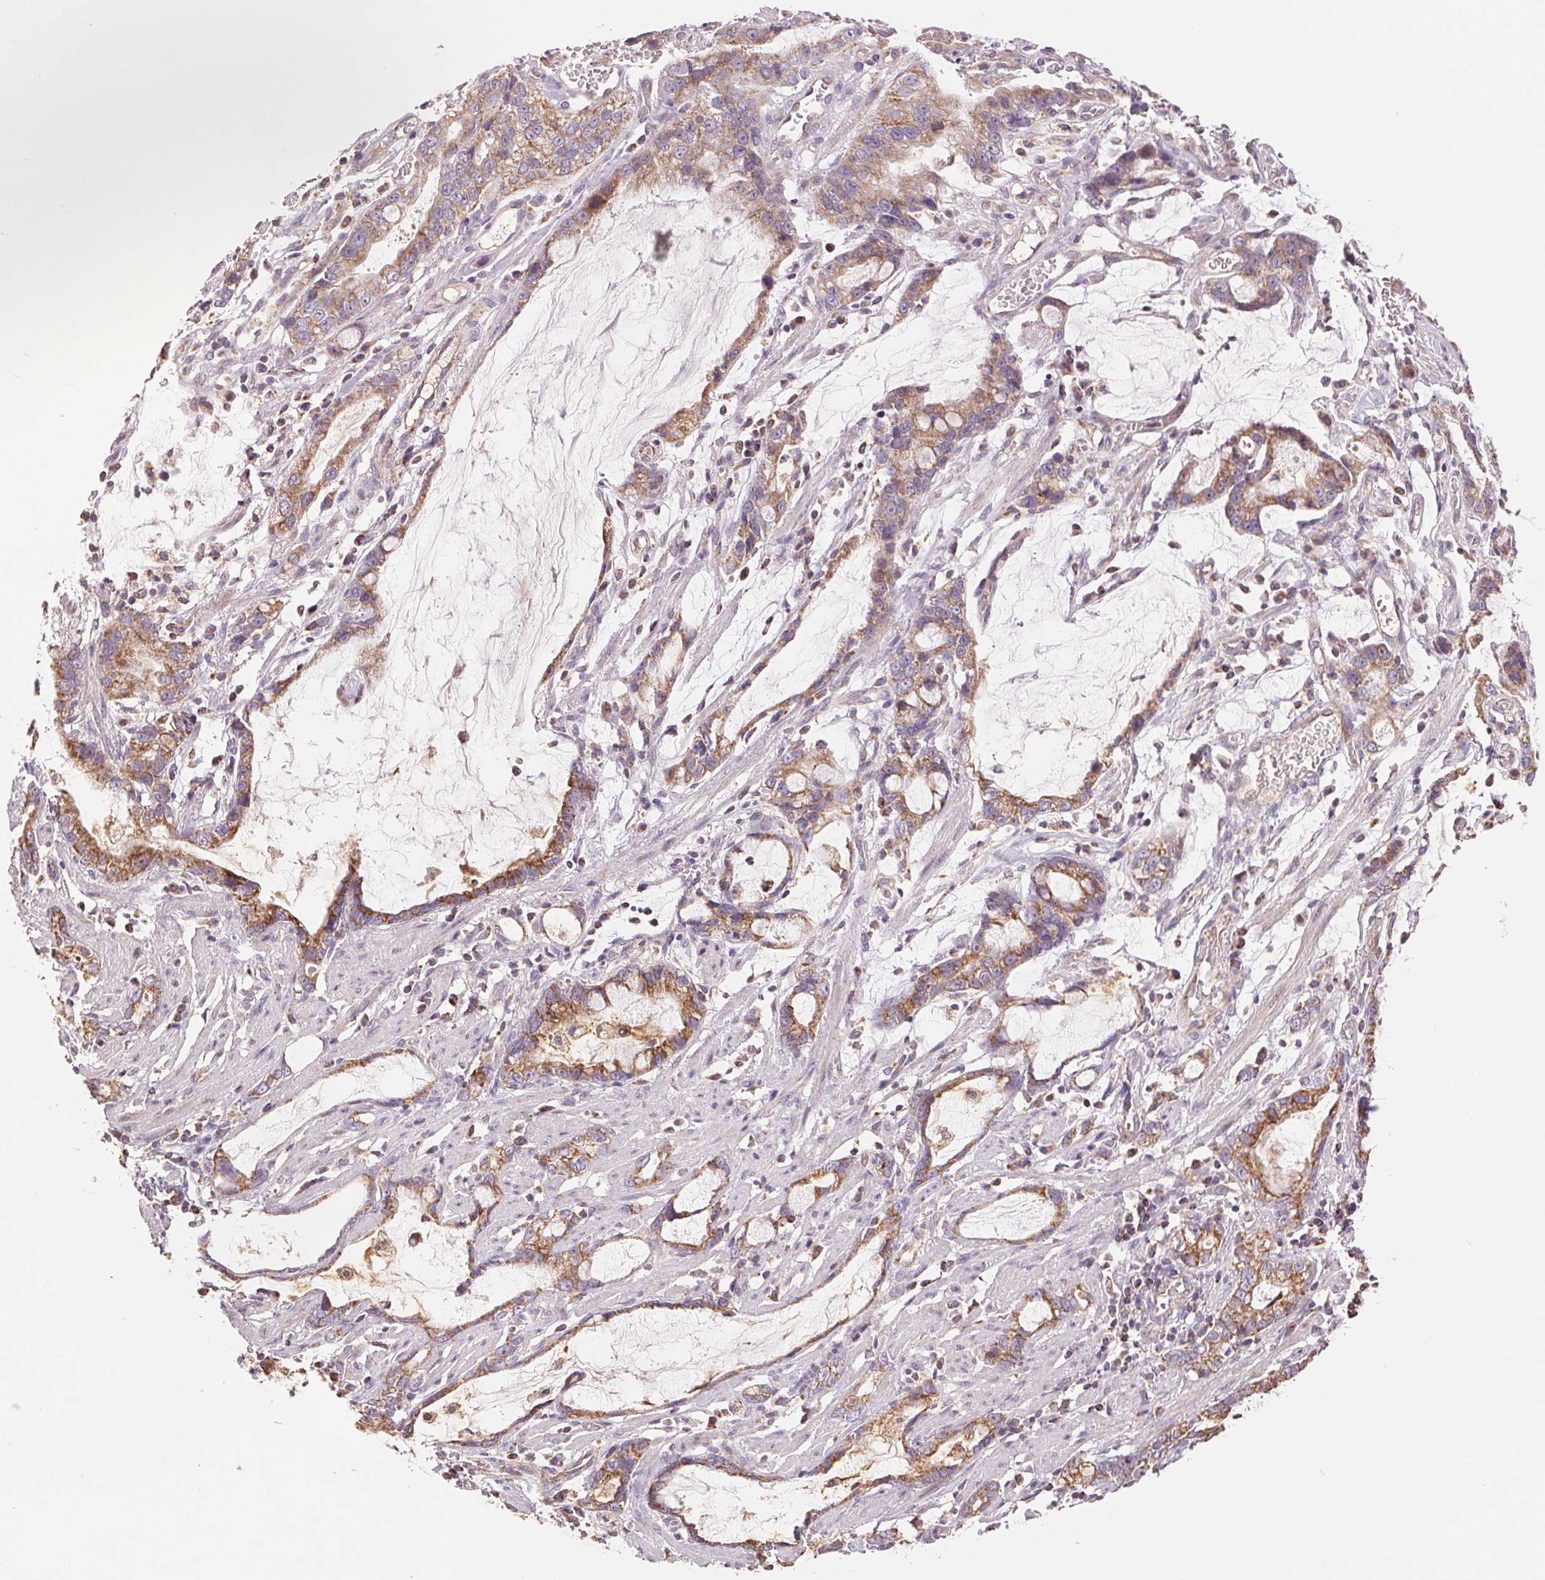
{"staining": {"intensity": "moderate", "quantity": ">75%", "location": "cytoplasmic/membranous"}, "tissue": "stomach cancer", "cell_type": "Tumor cells", "image_type": "cancer", "snomed": [{"axis": "morphology", "description": "Adenocarcinoma, NOS"}, {"axis": "topography", "description": "Stomach"}], "caption": "Immunohistochemical staining of human stomach adenocarcinoma reveals medium levels of moderate cytoplasmic/membranous protein staining in approximately >75% of tumor cells.", "gene": "DGUOK", "patient": {"sex": "male", "age": 55}}